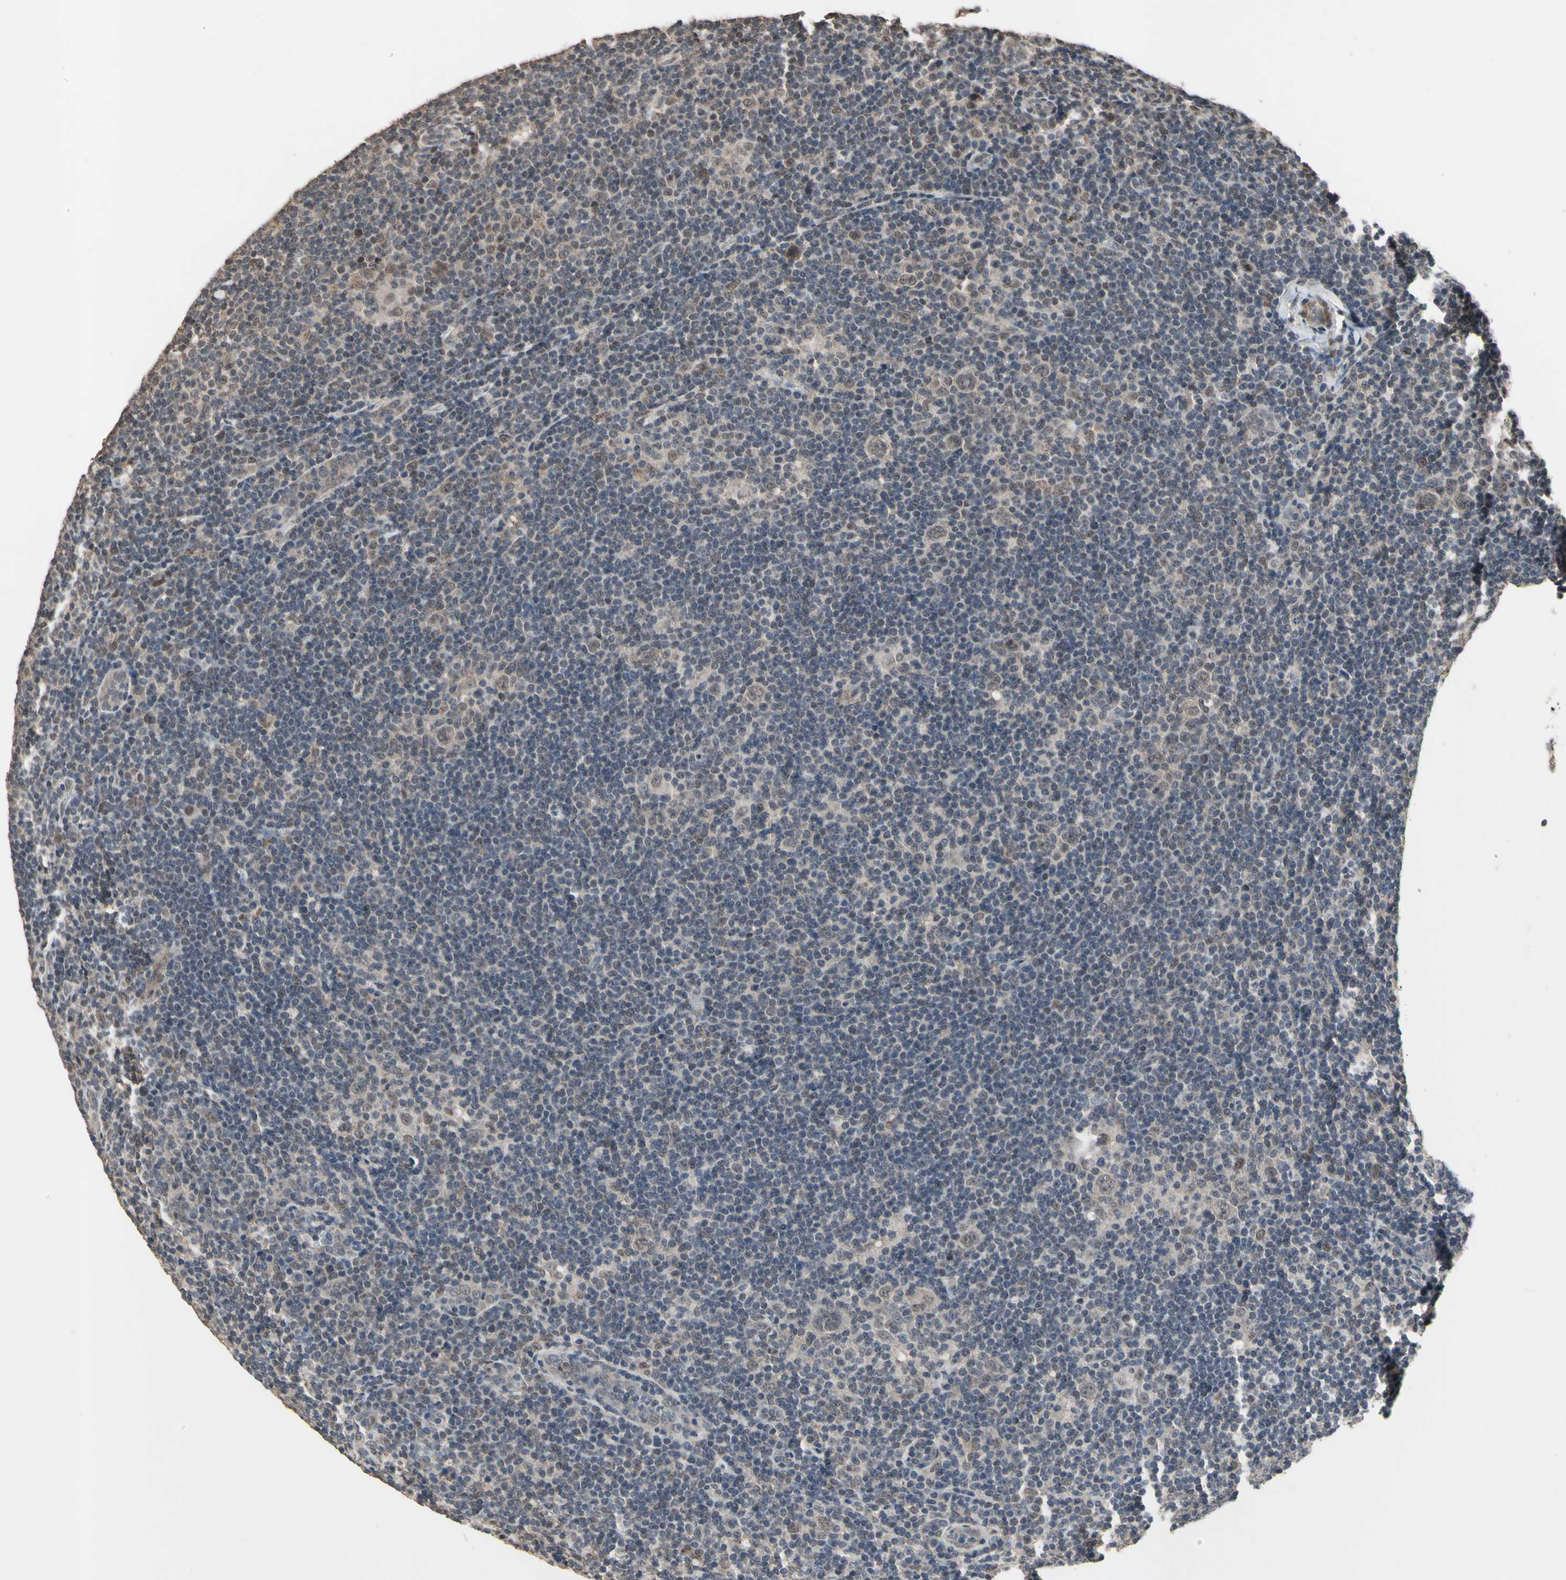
{"staining": {"intensity": "weak", "quantity": ">75%", "location": "nuclear"}, "tissue": "lymphoma", "cell_type": "Tumor cells", "image_type": "cancer", "snomed": [{"axis": "morphology", "description": "Hodgkin's disease, NOS"}, {"axis": "topography", "description": "Lymph node"}], "caption": "Weak nuclear positivity for a protein is appreciated in approximately >75% of tumor cells of lymphoma using IHC.", "gene": "ZNF174", "patient": {"sex": "female", "age": 57}}